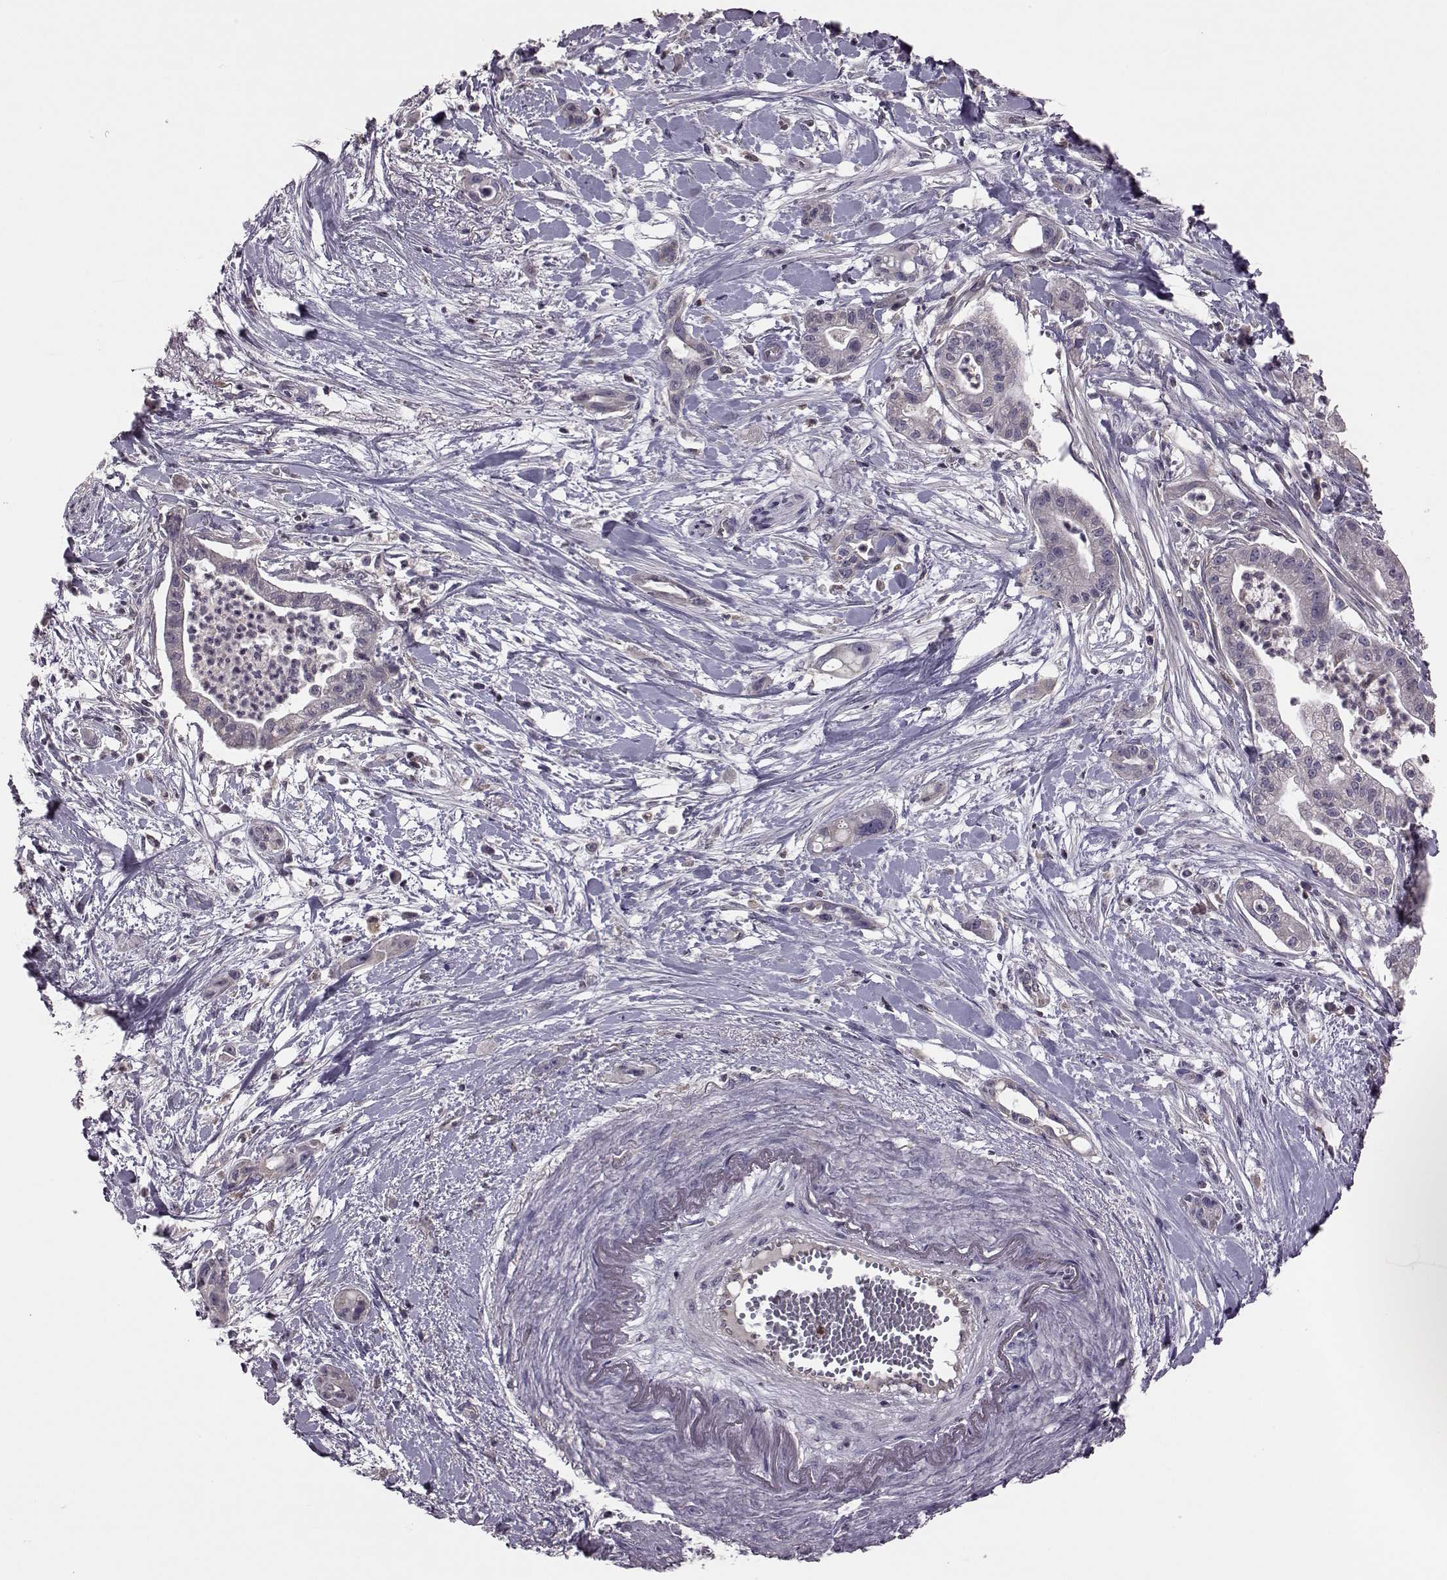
{"staining": {"intensity": "negative", "quantity": "none", "location": "none"}, "tissue": "pancreatic cancer", "cell_type": "Tumor cells", "image_type": "cancer", "snomed": [{"axis": "morphology", "description": "Normal tissue, NOS"}, {"axis": "morphology", "description": "Adenocarcinoma, NOS"}, {"axis": "topography", "description": "Lymph node"}, {"axis": "topography", "description": "Pancreas"}], "caption": "Immunohistochemistry of pancreatic cancer displays no expression in tumor cells.", "gene": "CDC42SE1", "patient": {"sex": "female", "age": 58}}